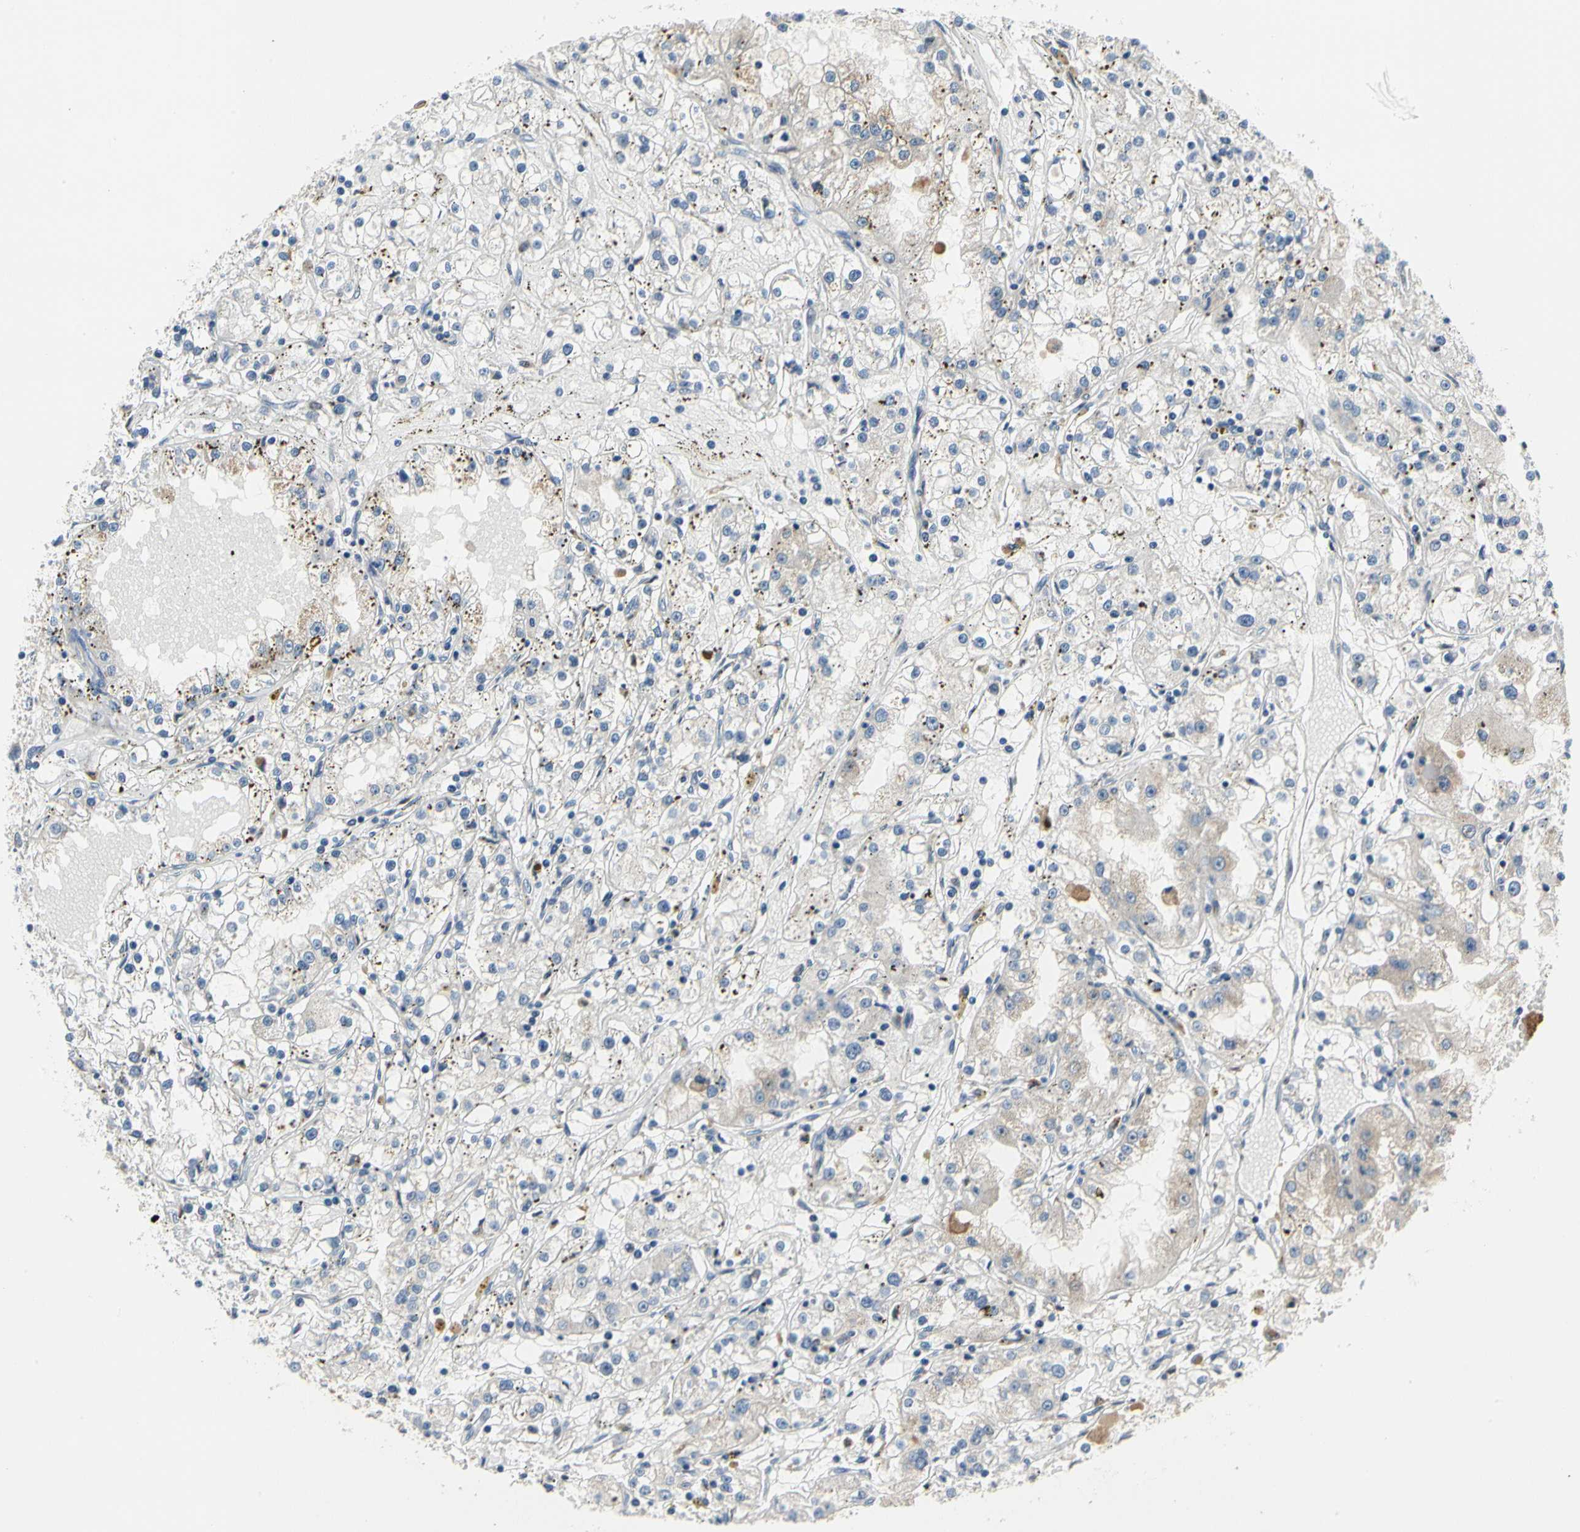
{"staining": {"intensity": "negative", "quantity": "none", "location": "none"}, "tissue": "renal cancer", "cell_type": "Tumor cells", "image_type": "cancer", "snomed": [{"axis": "morphology", "description": "Adenocarcinoma, NOS"}, {"axis": "topography", "description": "Kidney"}], "caption": "A high-resolution histopathology image shows IHC staining of renal cancer (adenocarcinoma), which displays no significant positivity in tumor cells.", "gene": "NFASC", "patient": {"sex": "male", "age": 56}}